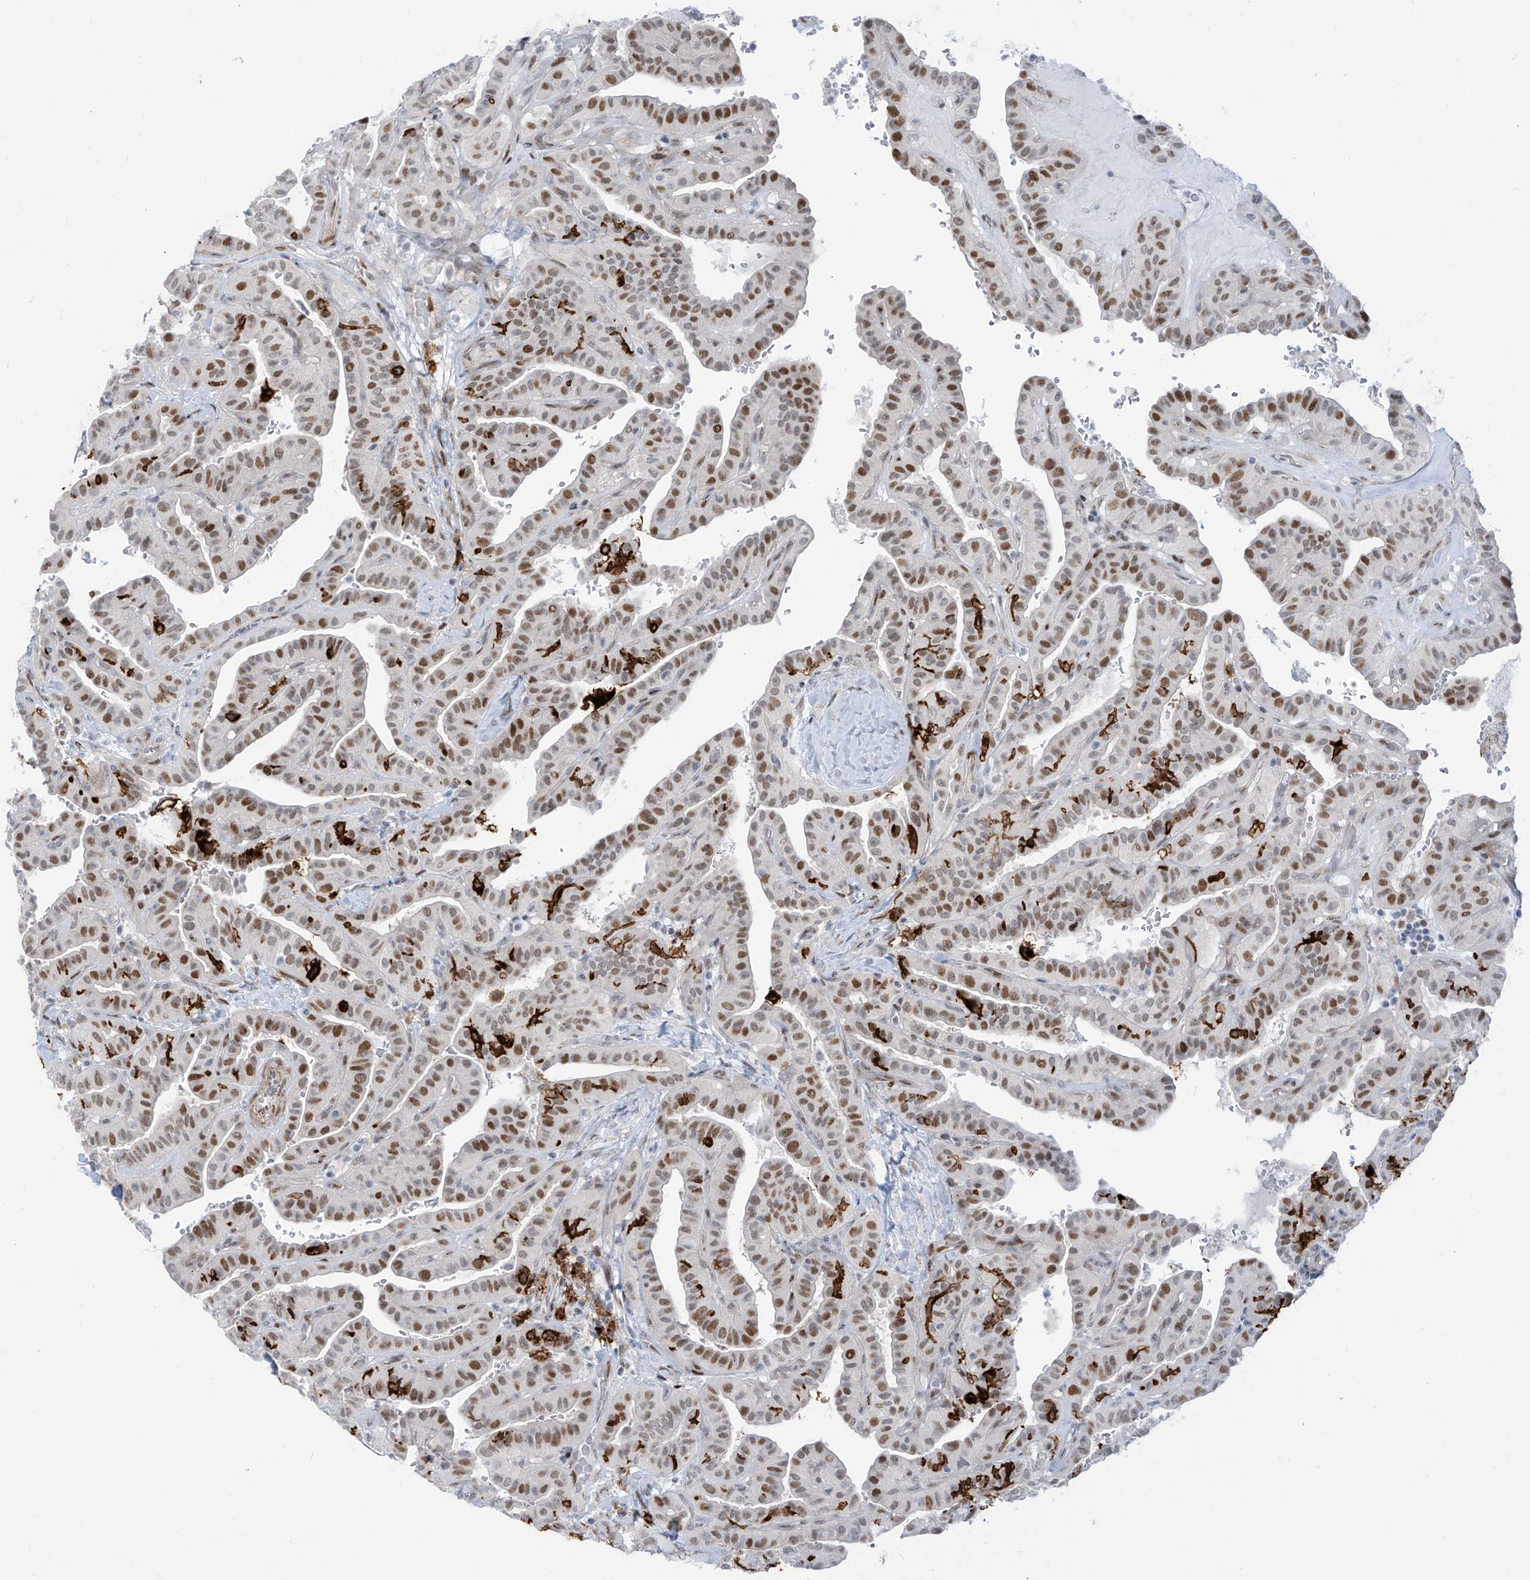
{"staining": {"intensity": "moderate", "quantity": ">75%", "location": "nuclear"}, "tissue": "thyroid cancer", "cell_type": "Tumor cells", "image_type": "cancer", "snomed": [{"axis": "morphology", "description": "Papillary adenocarcinoma, NOS"}, {"axis": "topography", "description": "Thyroid gland"}], "caption": "A high-resolution histopathology image shows IHC staining of thyroid cancer (papillary adenocarcinoma), which reveals moderate nuclear positivity in about >75% of tumor cells.", "gene": "LIN9", "patient": {"sex": "male", "age": 77}}